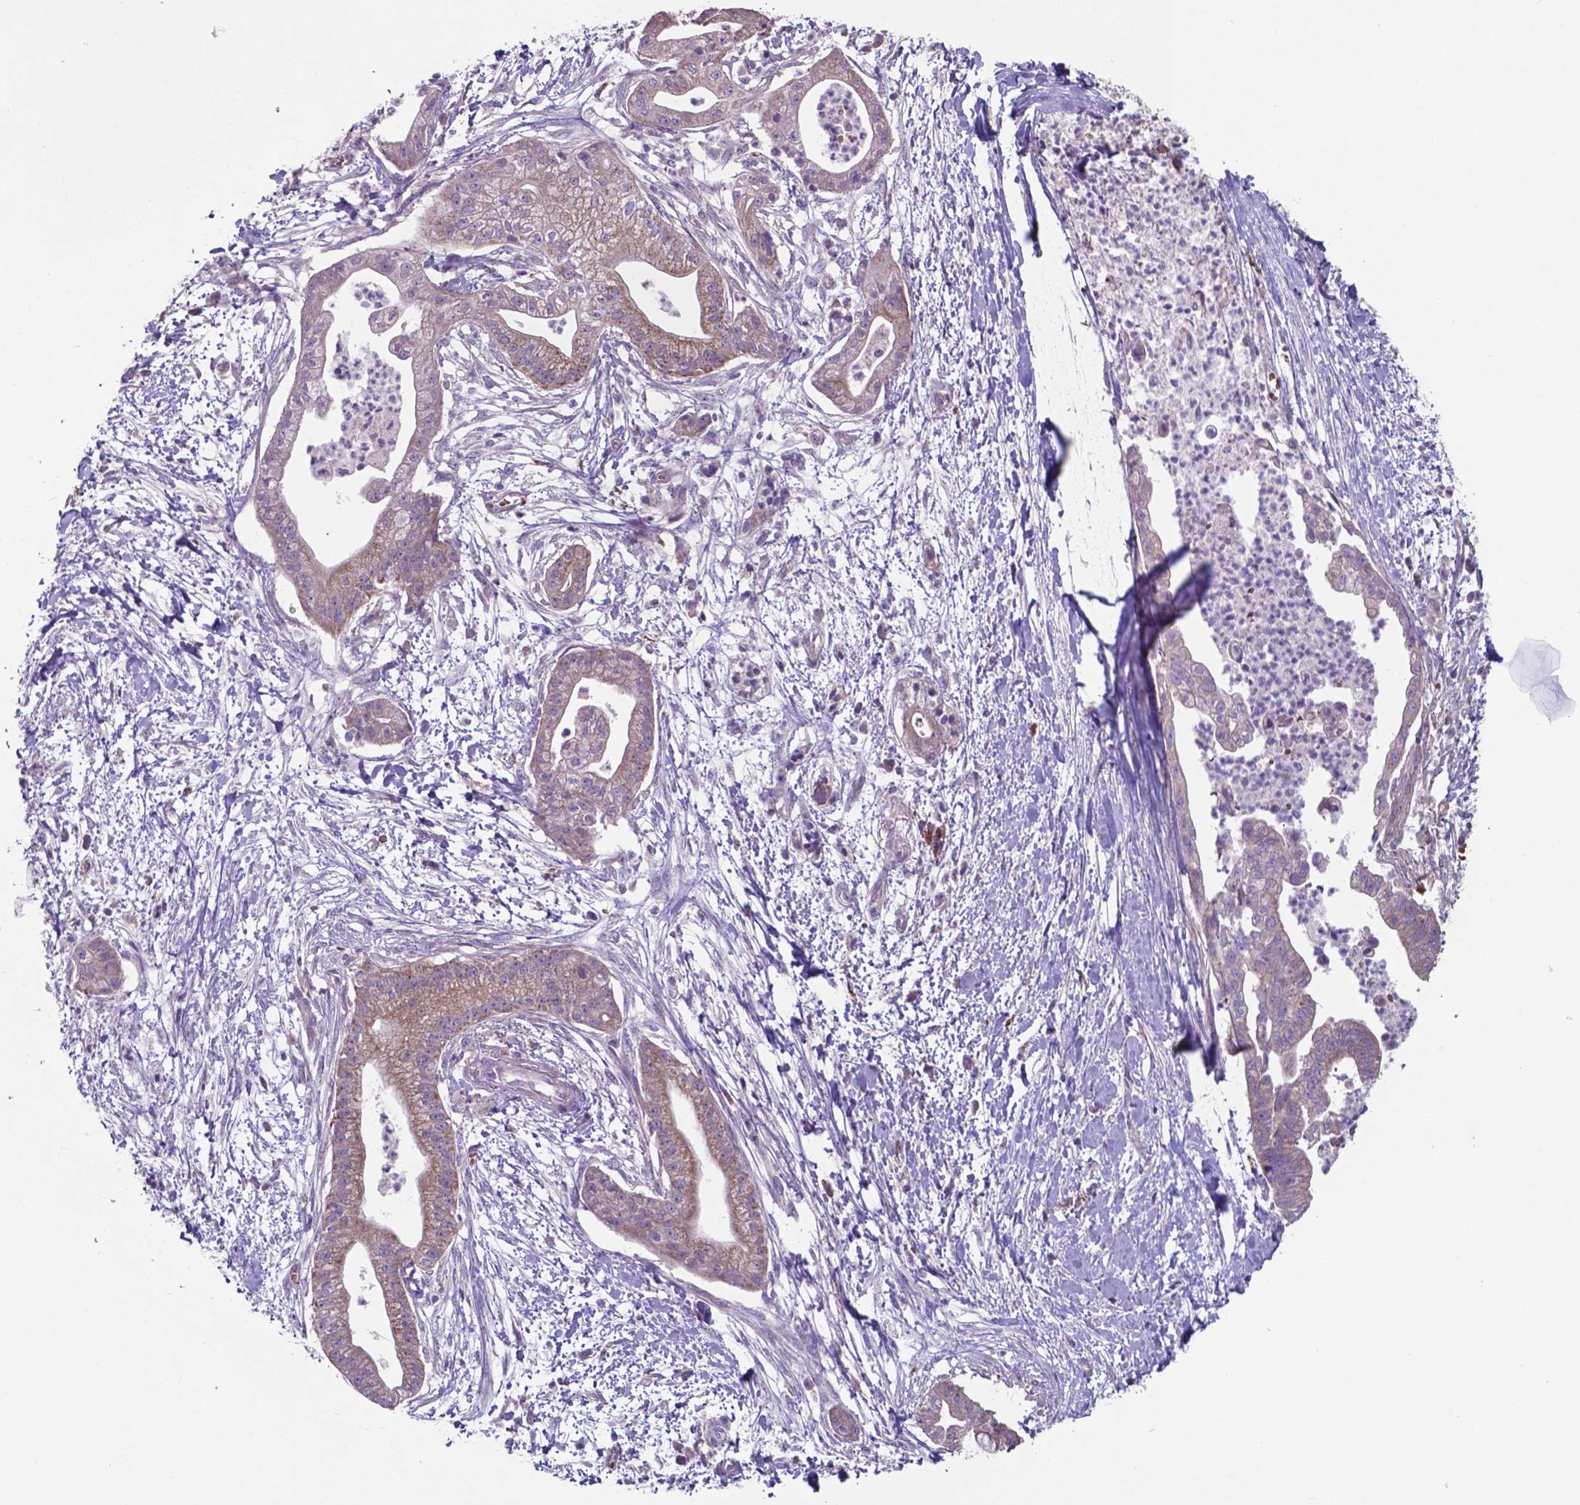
{"staining": {"intensity": "weak", "quantity": ">75%", "location": "cytoplasmic/membranous"}, "tissue": "pancreatic cancer", "cell_type": "Tumor cells", "image_type": "cancer", "snomed": [{"axis": "morphology", "description": "Normal tissue, NOS"}, {"axis": "morphology", "description": "Adenocarcinoma, NOS"}, {"axis": "topography", "description": "Lymph node"}, {"axis": "topography", "description": "Pancreas"}], "caption": "An image showing weak cytoplasmic/membranous staining in approximately >75% of tumor cells in adenocarcinoma (pancreatic), as visualized by brown immunohistochemical staining.", "gene": "TYRO3", "patient": {"sex": "female", "age": 58}}